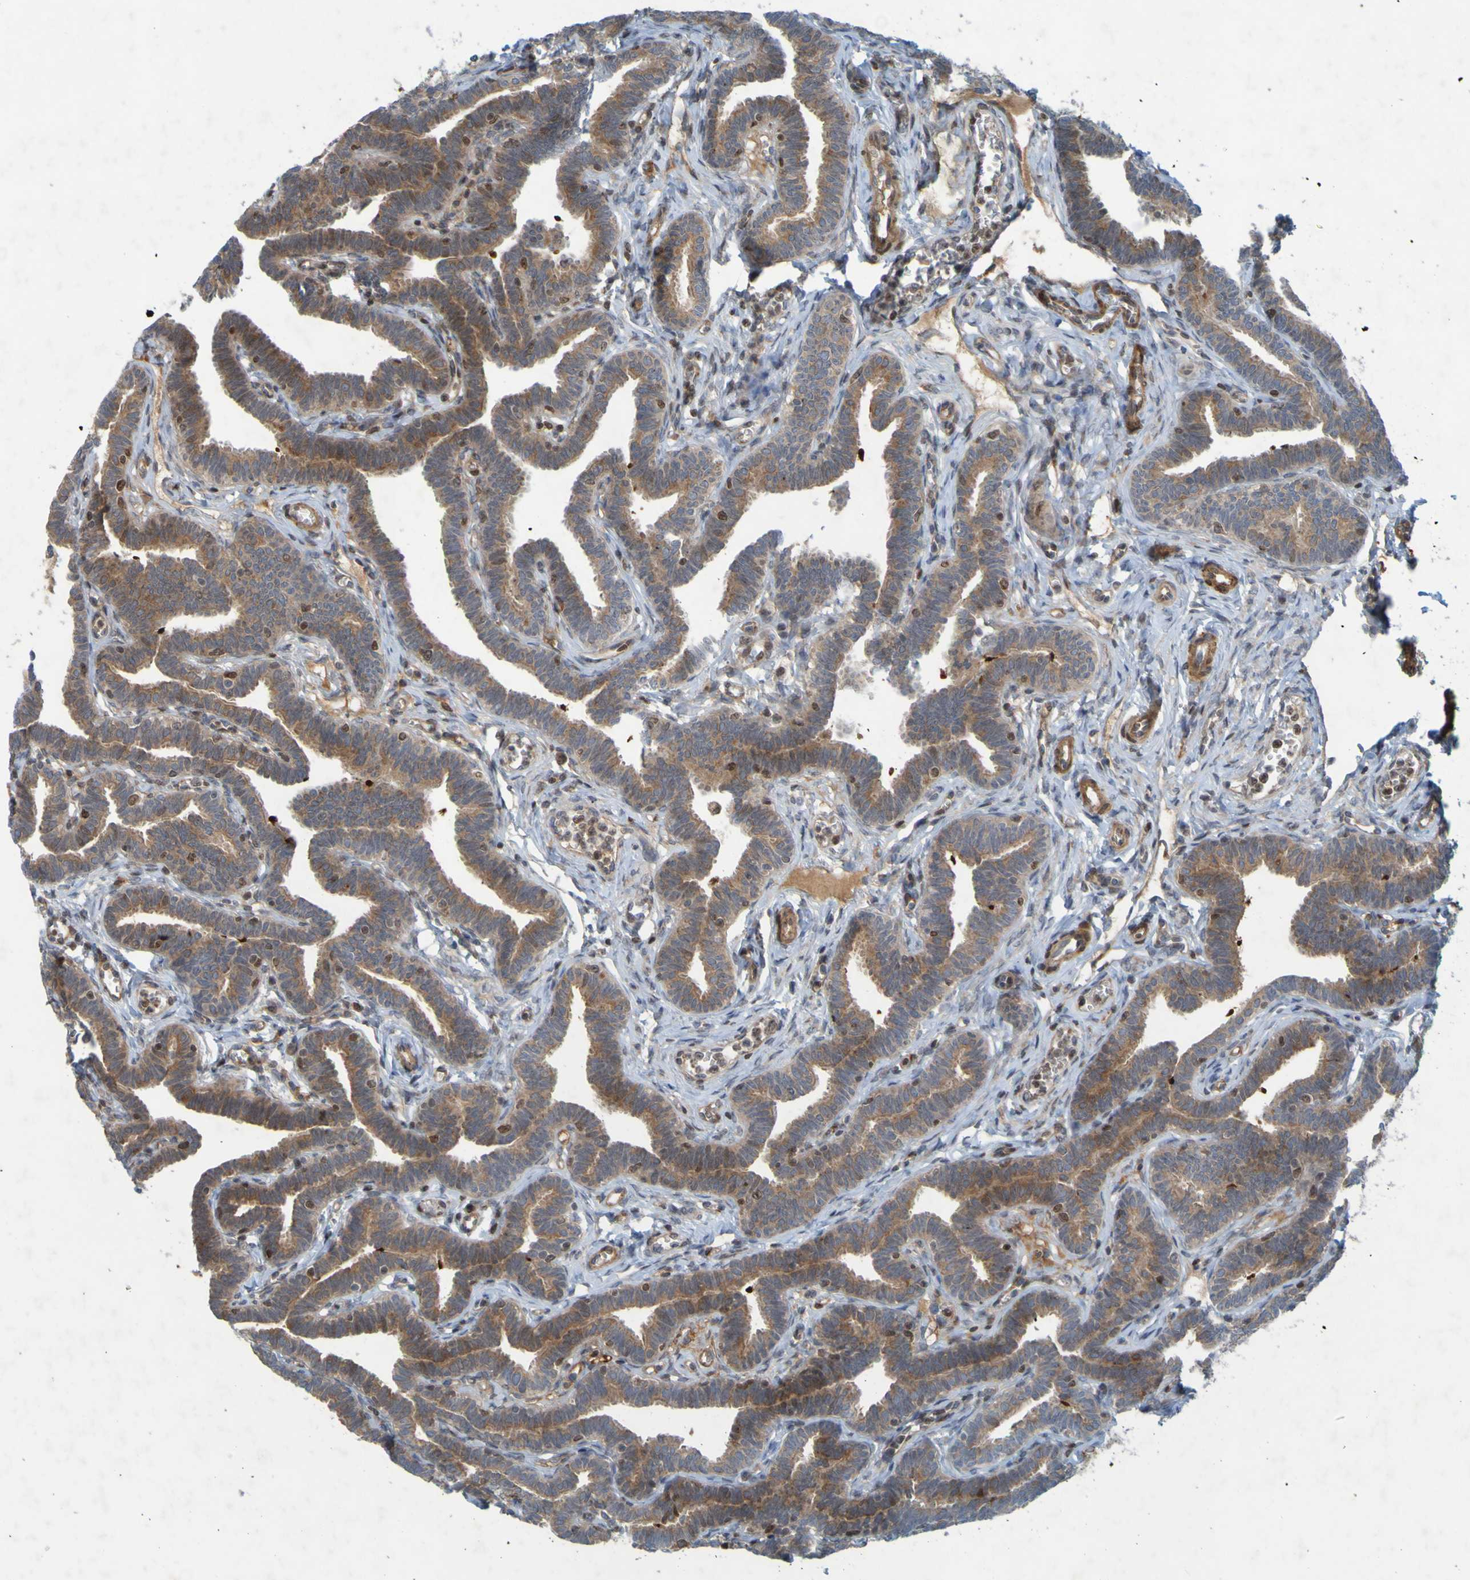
{"staining": {"intensity": "moderate", "quantity": ">75%", "location": "cytoplasmic/membranous"}, "tissue": "fallopian tube", "cell_type": "Glandular cells", "image_type": "normal", "snomed": [{"axis": "morphology", "description": "Normal tissue, NOS"}, {"axis": "topography", "description": "Fallopian tube"}, {"axis": "topography", "description": "Ovary"}], "caption": "Protein expression analysis of normal human fallopian tube reveals moderate cytoplasmic/membranous staining in approximately >75% of glandular cells. (Stains: DAB in brown, nuclei in blue, Microscopy: brightfield microscopy at high magnification).", "gene": "GUCY1A1", "patient": {"sex": "female", "age": 23}}